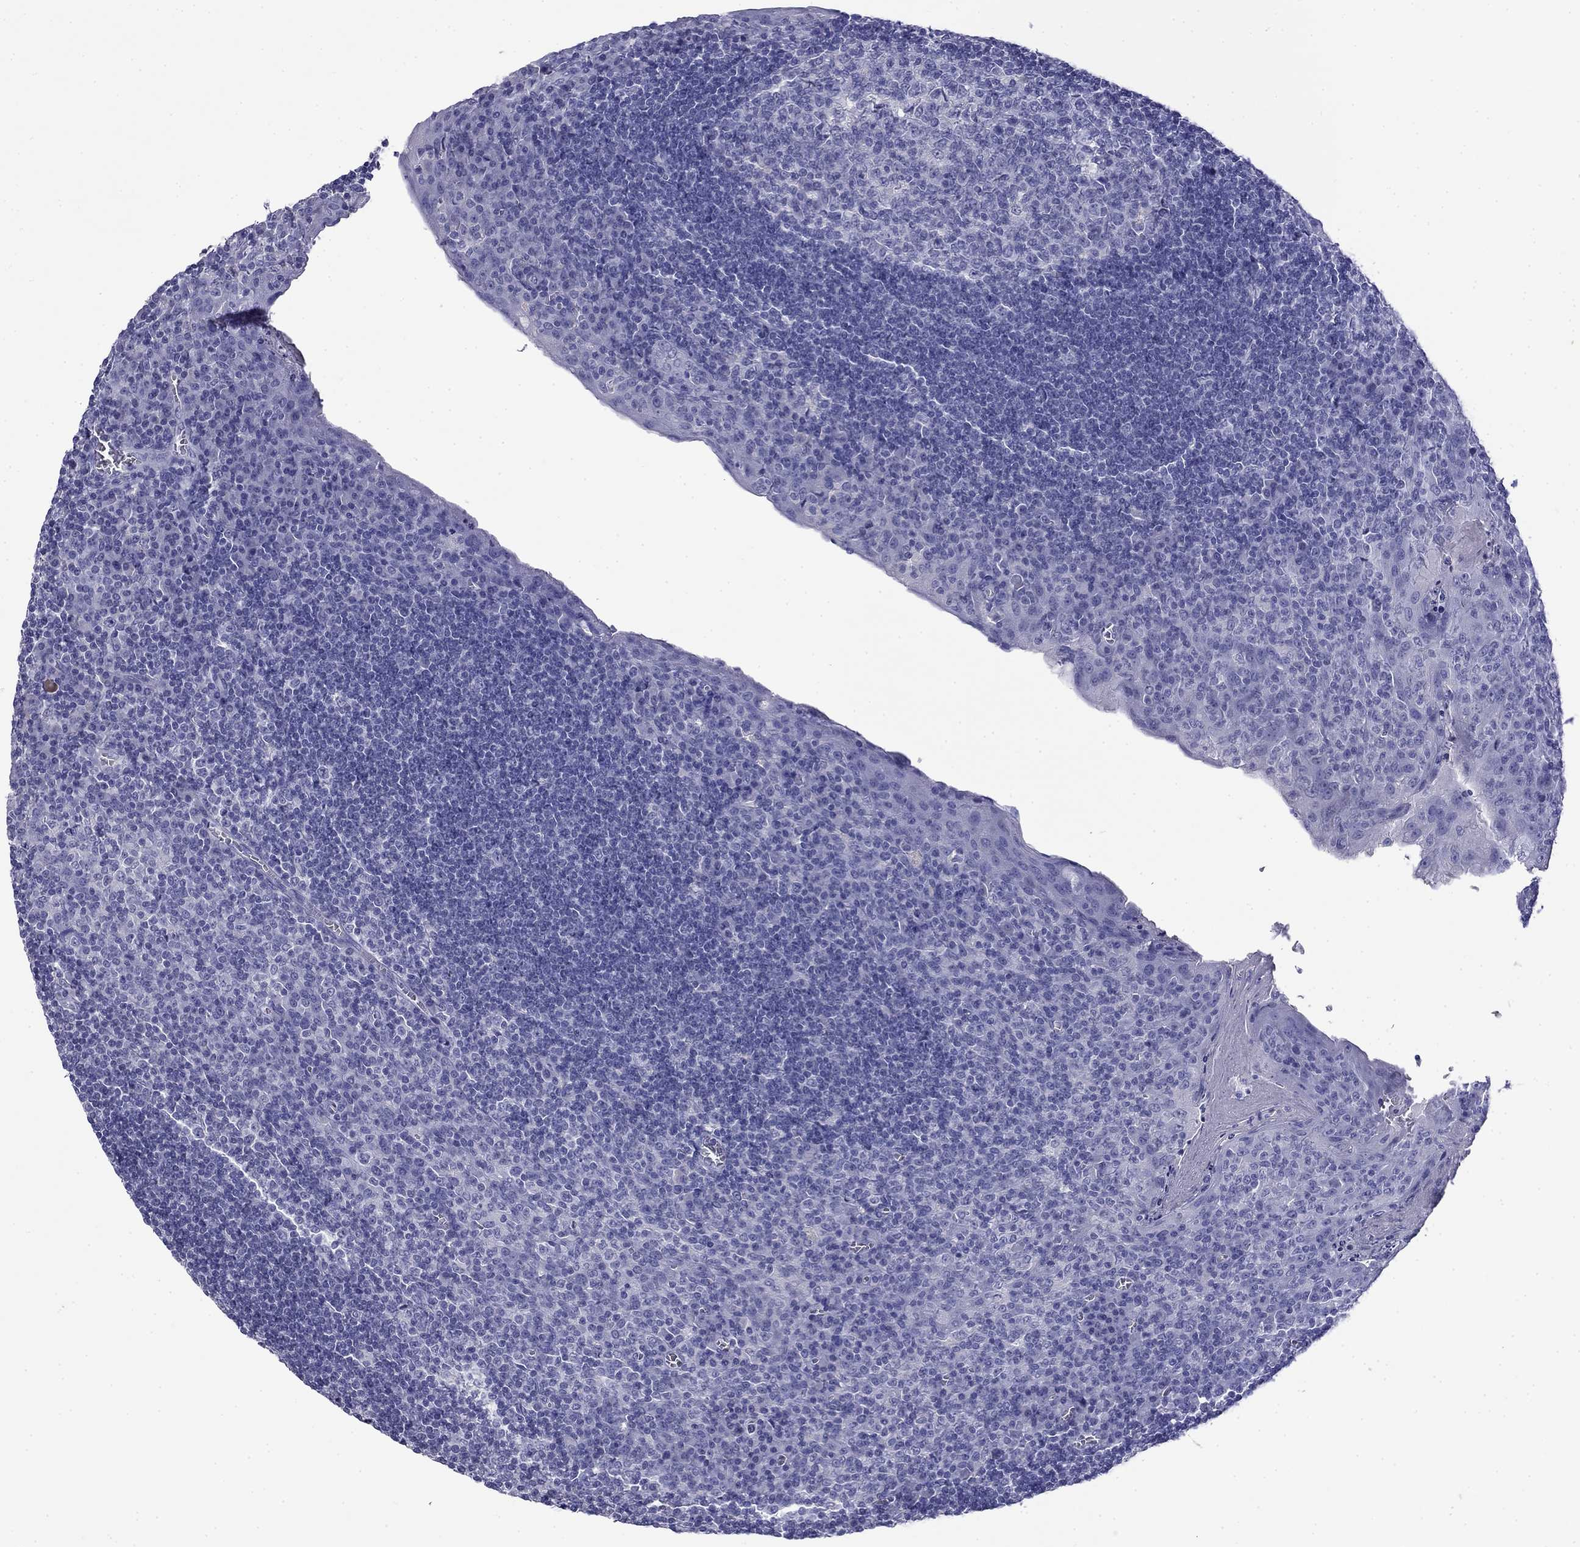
{"staining": {"intensity": "negative", "quantity": "none", "location": "none"}, "tissue": "tonsil", "cell_type": "Germinal center cells", "image_type": "normal", "snomed": [{"axis": "morphology", "description": "Normal tissue, NOS"}, {"axis": "topography", "description": "Tonsil"}], "caption": "Germinal center cells show no significant positivity in benign tonsil.", "gene": "MYO15A", "patient": {"sex": "female", "age": 13}}